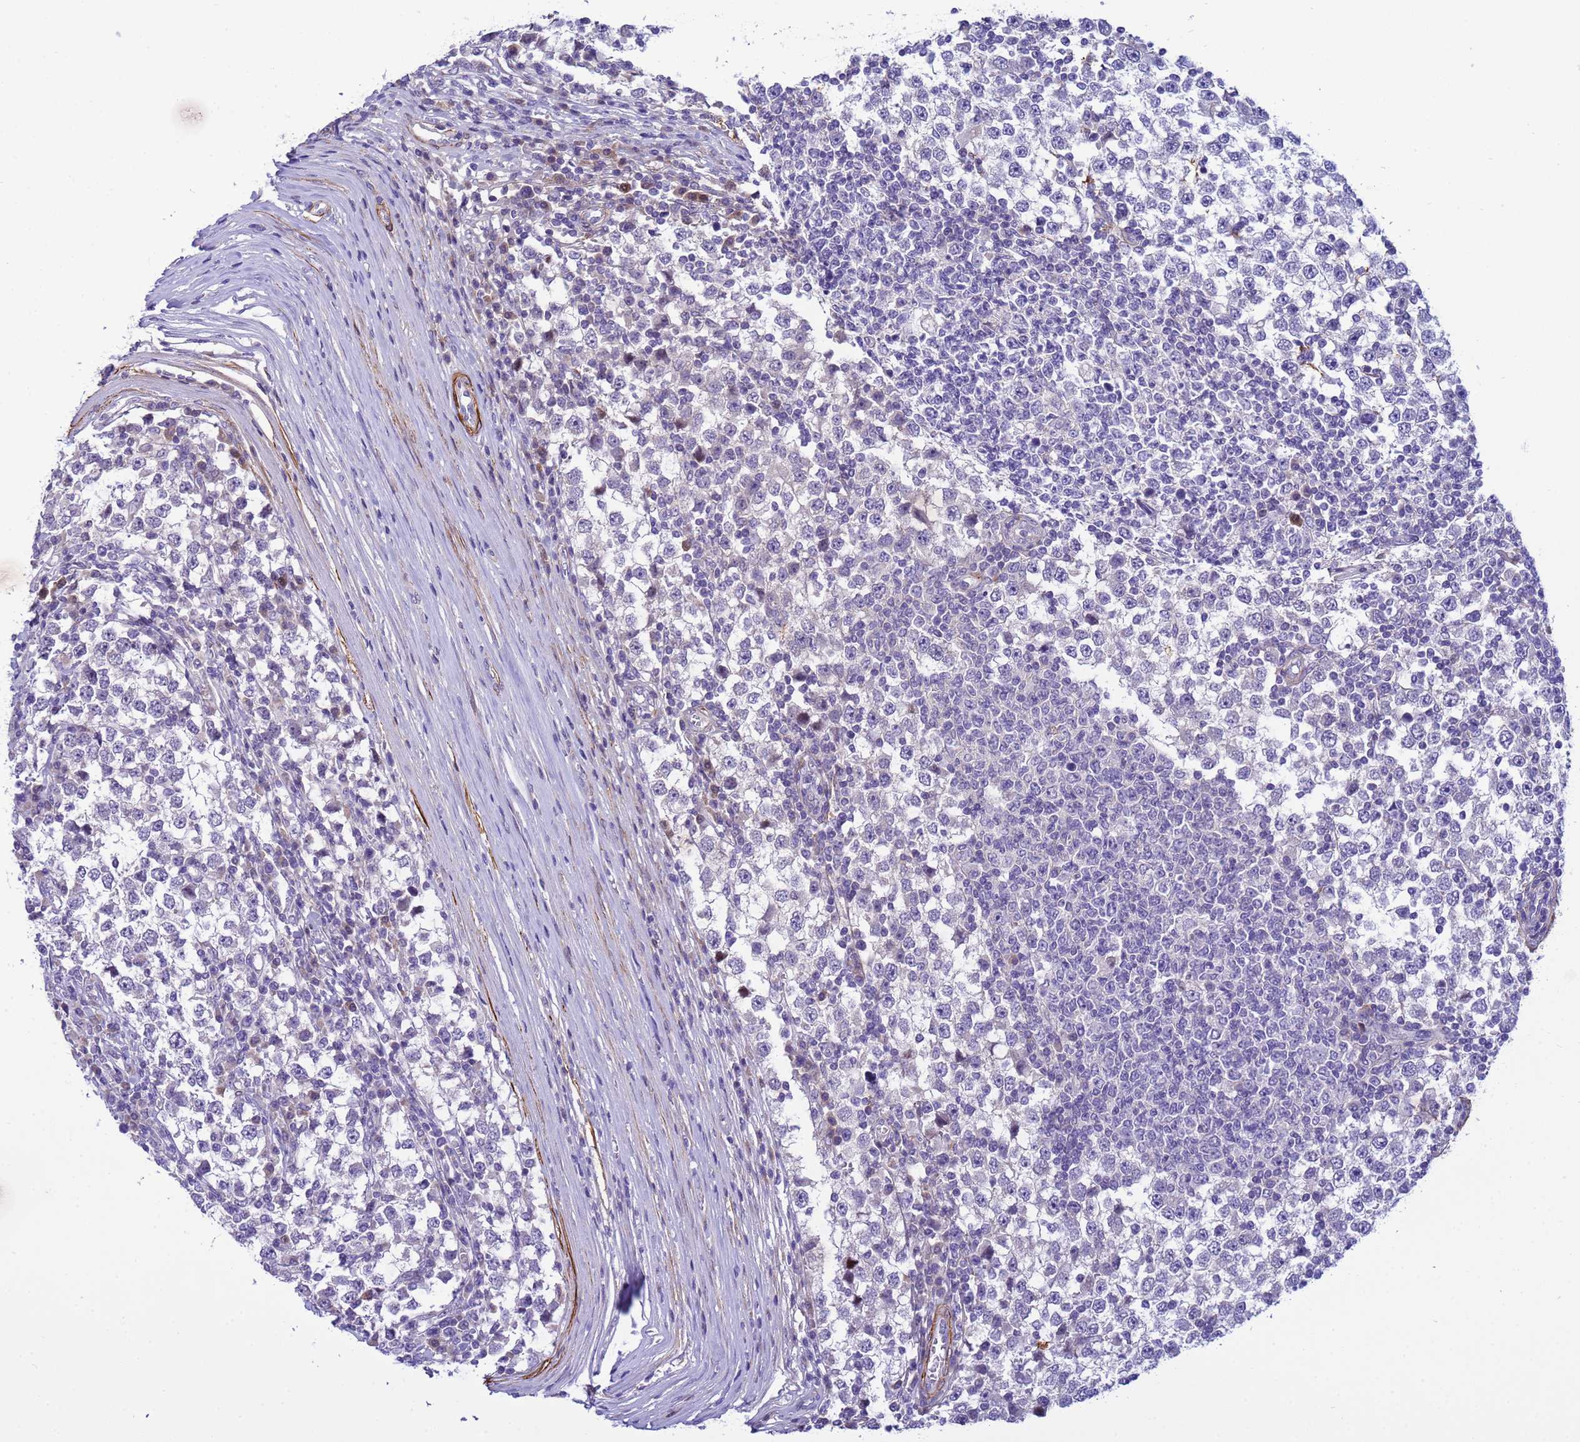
{"staining": {"intensity": "negative", "quantity": "none", "location": "none"}, "tissue": "testis cancer", "cell_type": "Tumor cells", "image_type": "cancer", "snomed": [{"axis": "morphology", "description": "Seminoma, NOS"}, {"axis": "topography", "description": "Testis"}], "caption": "Immunohistochemical staining of testis cancer shows no significant positivity in tumor cells. (Brightfield microscopy of DAB (3,3'-diaminobenzidine) immunohistochemistry (IHC) at high magnification).", "gene": "P2RX7", "patient": {"sex": "male", "age": 65}}